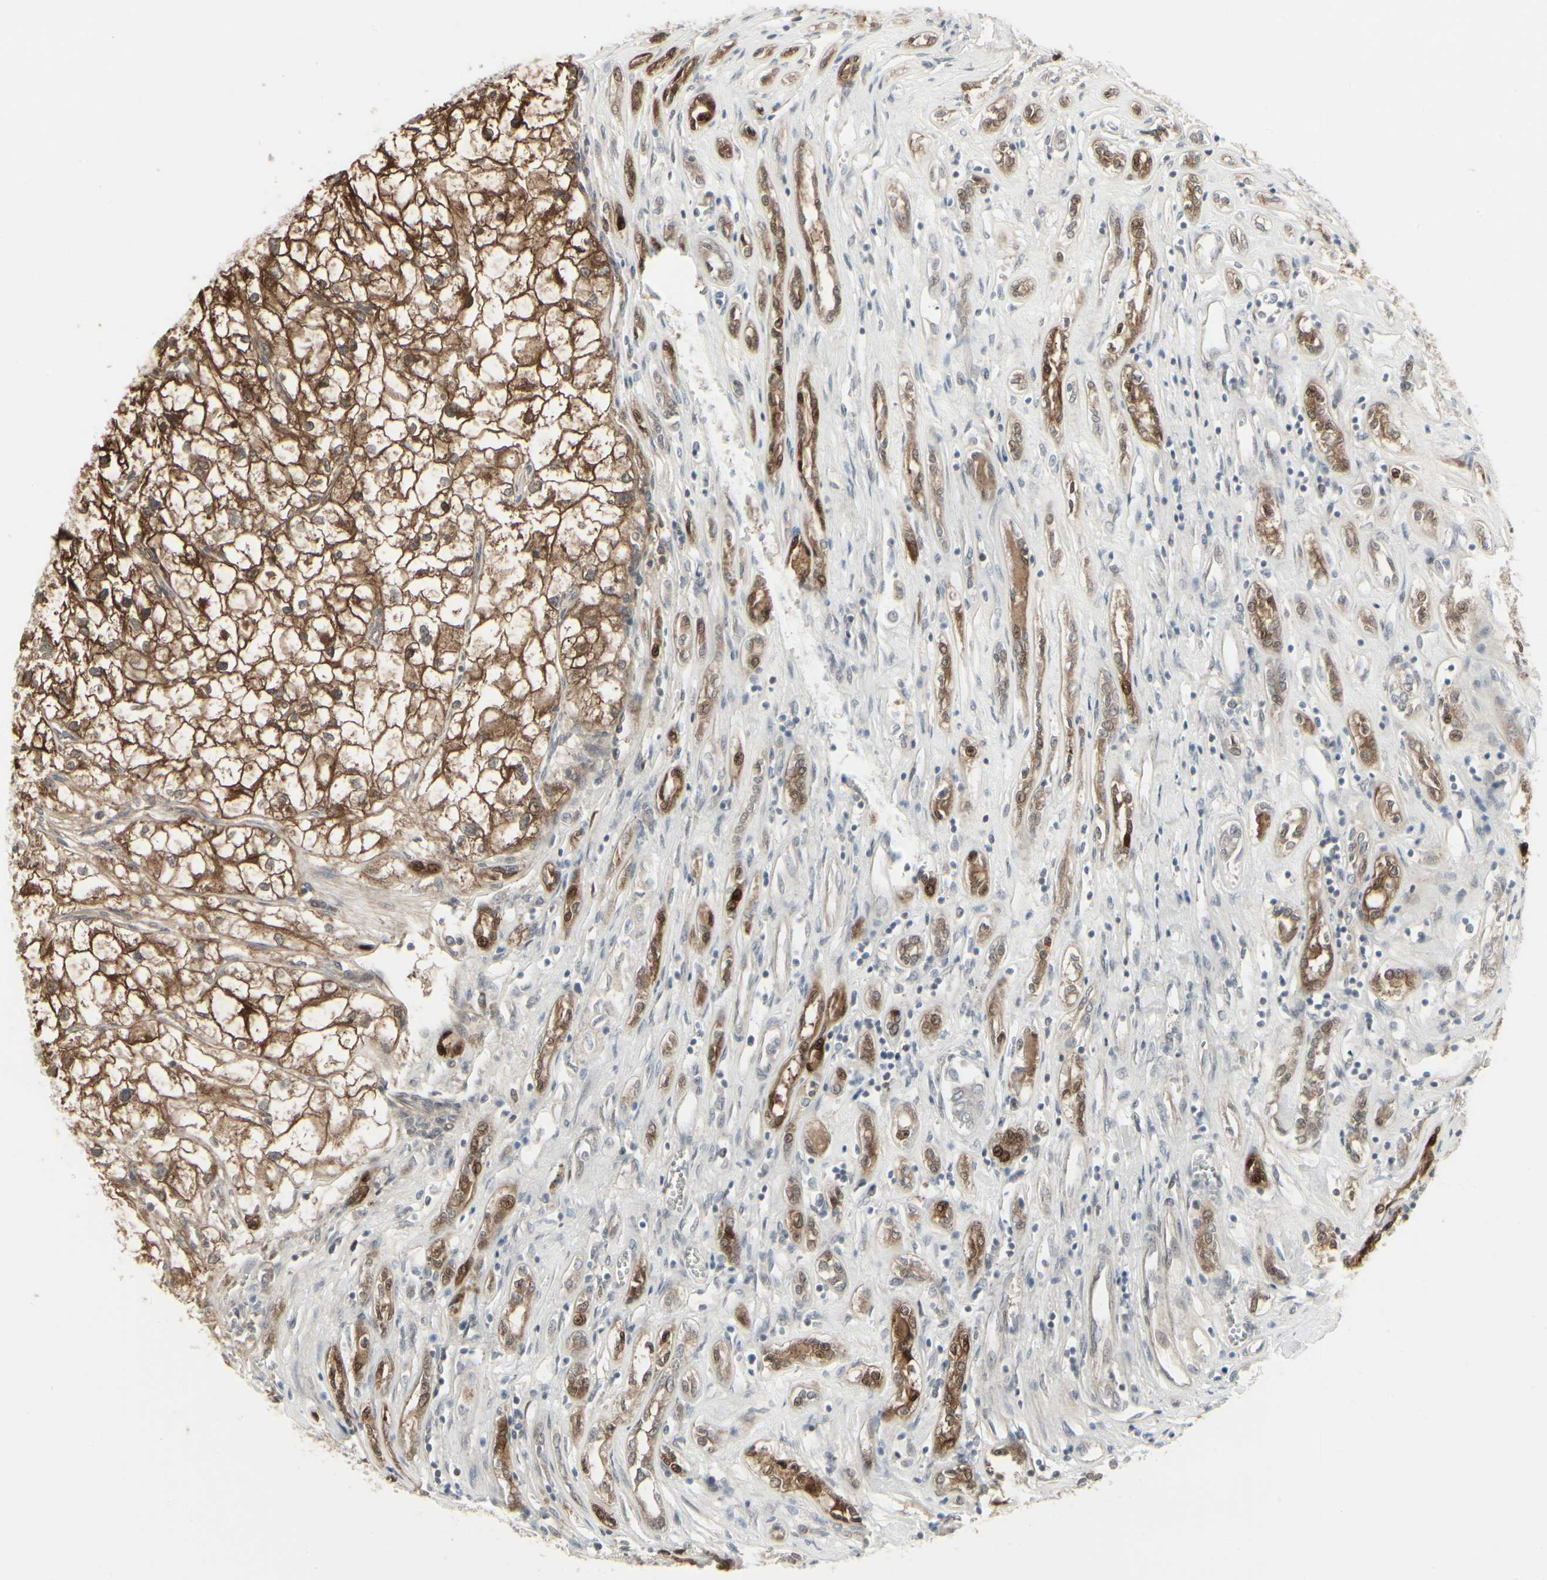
{"staining": {"intensity": "moderate", "quantity": ">75%", "location": "cytoplasmic/membranous"}, "tissue": "renal cancer", "cell_type": "Tumor cells", "image_type": "cancer", "snomed": [{"axis": "morphology", "description": "Adenocarcinoma, NOS"}, {"axis": "topography", "description": "Kidney"}], "caption": "Immunohistochemistry (IHC) (DAB (3,3'-diaminobenzidine)) staining of human renal cancer shows moderate cytoplasmic/membranous protein staining in about >75% of tumor cells. Using DAB (brown) and hematoxylin (blue) stains, captured at high magnification using brightfield microscopy.", "gene": "IGFBP6", "patient": {"sex": "female", "age": 70}}